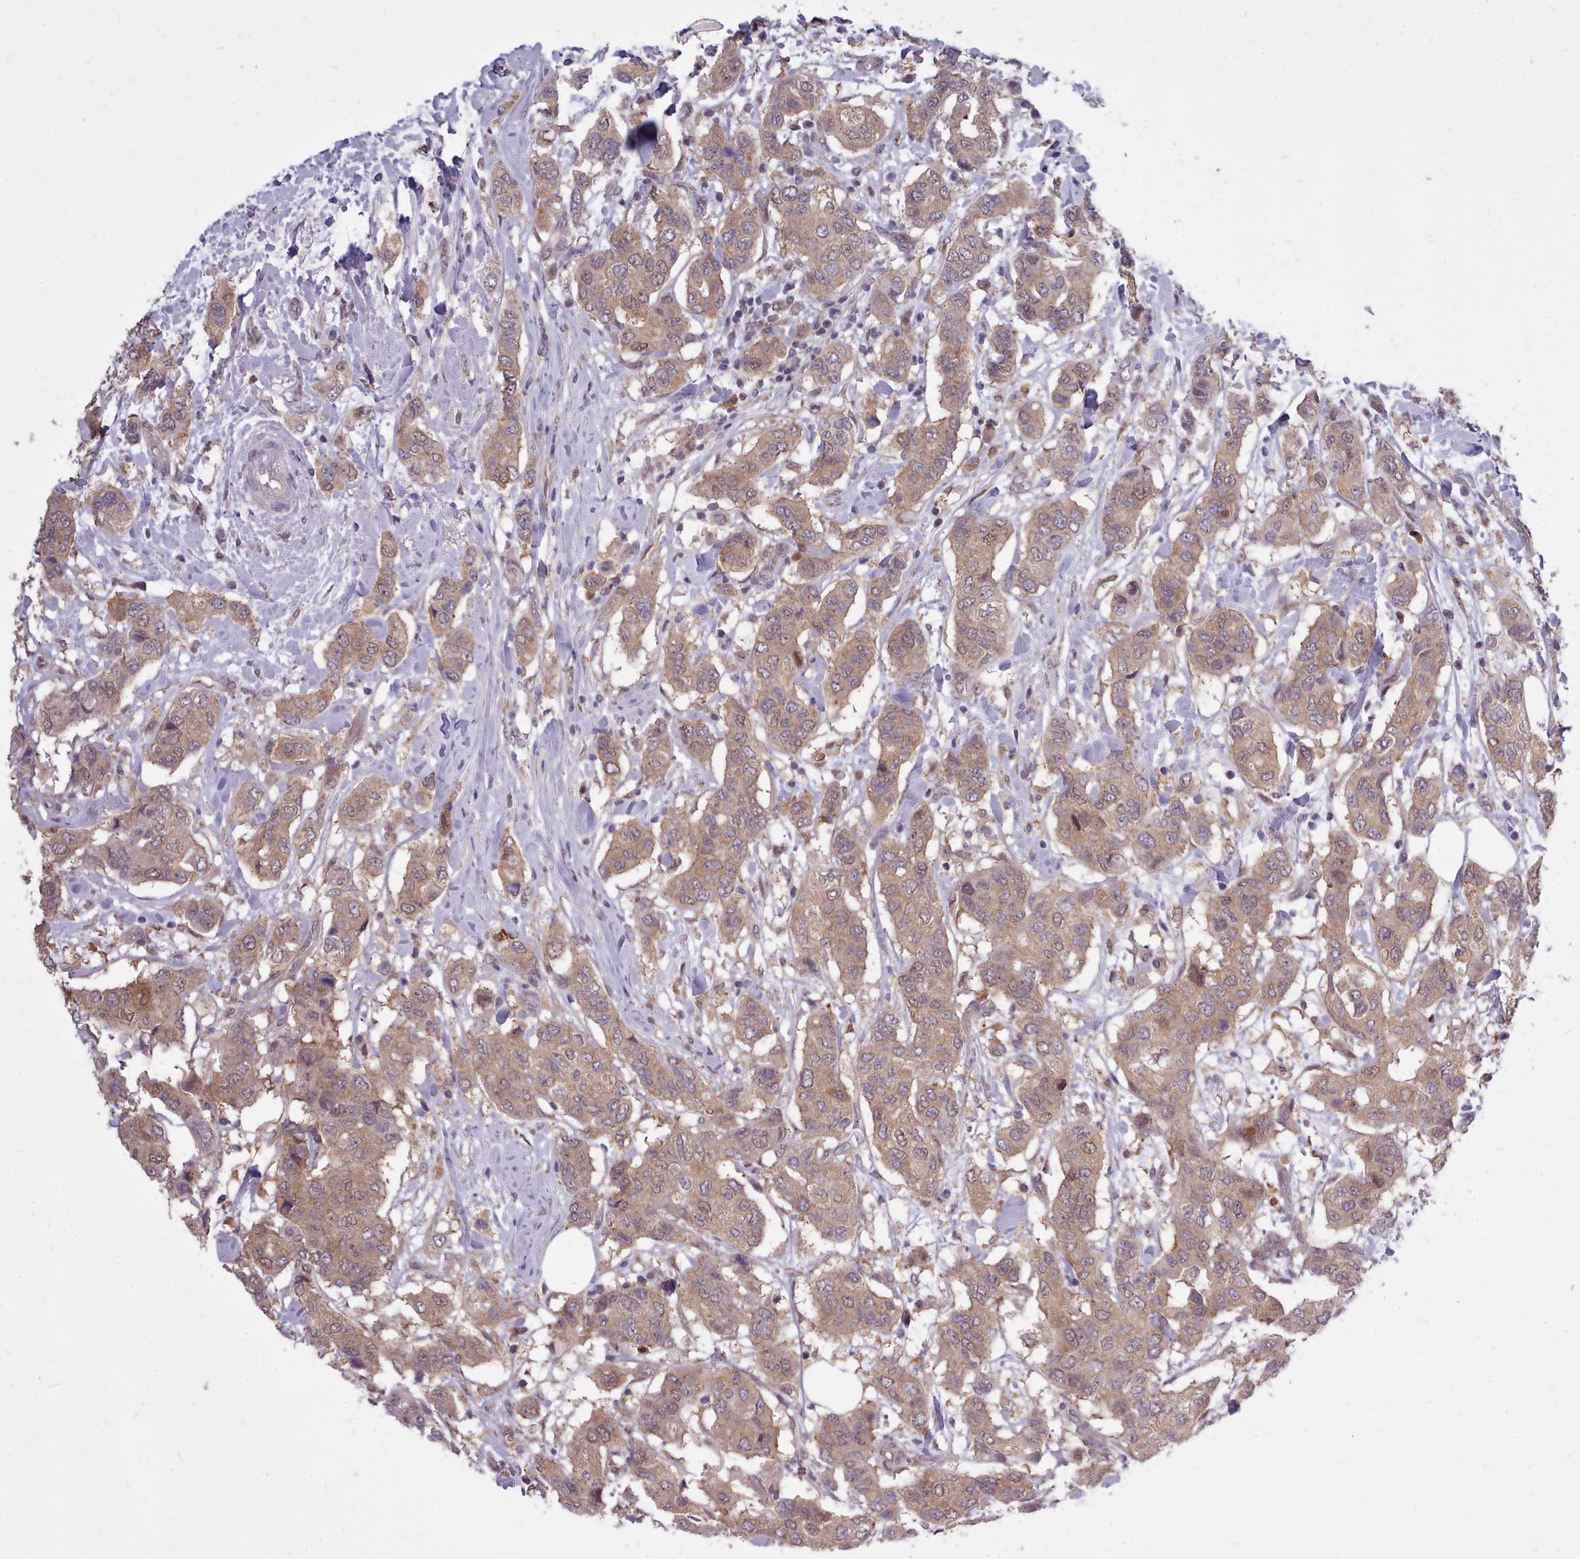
{"staining": {"intensity": "weak", "quantity": ">75%", "location": "cytoplasmic/membranous"}, "tissue": "breast cancer", "cell_type": "Tumor cells", "image_type": "cancer", "snomed": [{"axis": "morphology", "description": "Lobular carcinoma"}, {"axis": "topography", "description": "Breast"}], "caption": "DAB immunohistochemical staining of breast cancer (lobular carcinoma) reveals weak cytoplasmic/membranous protein positivity in about >75% of tumor cells.", "gene": "AHCY", "patient": {"sex": "female", "age": 51}}